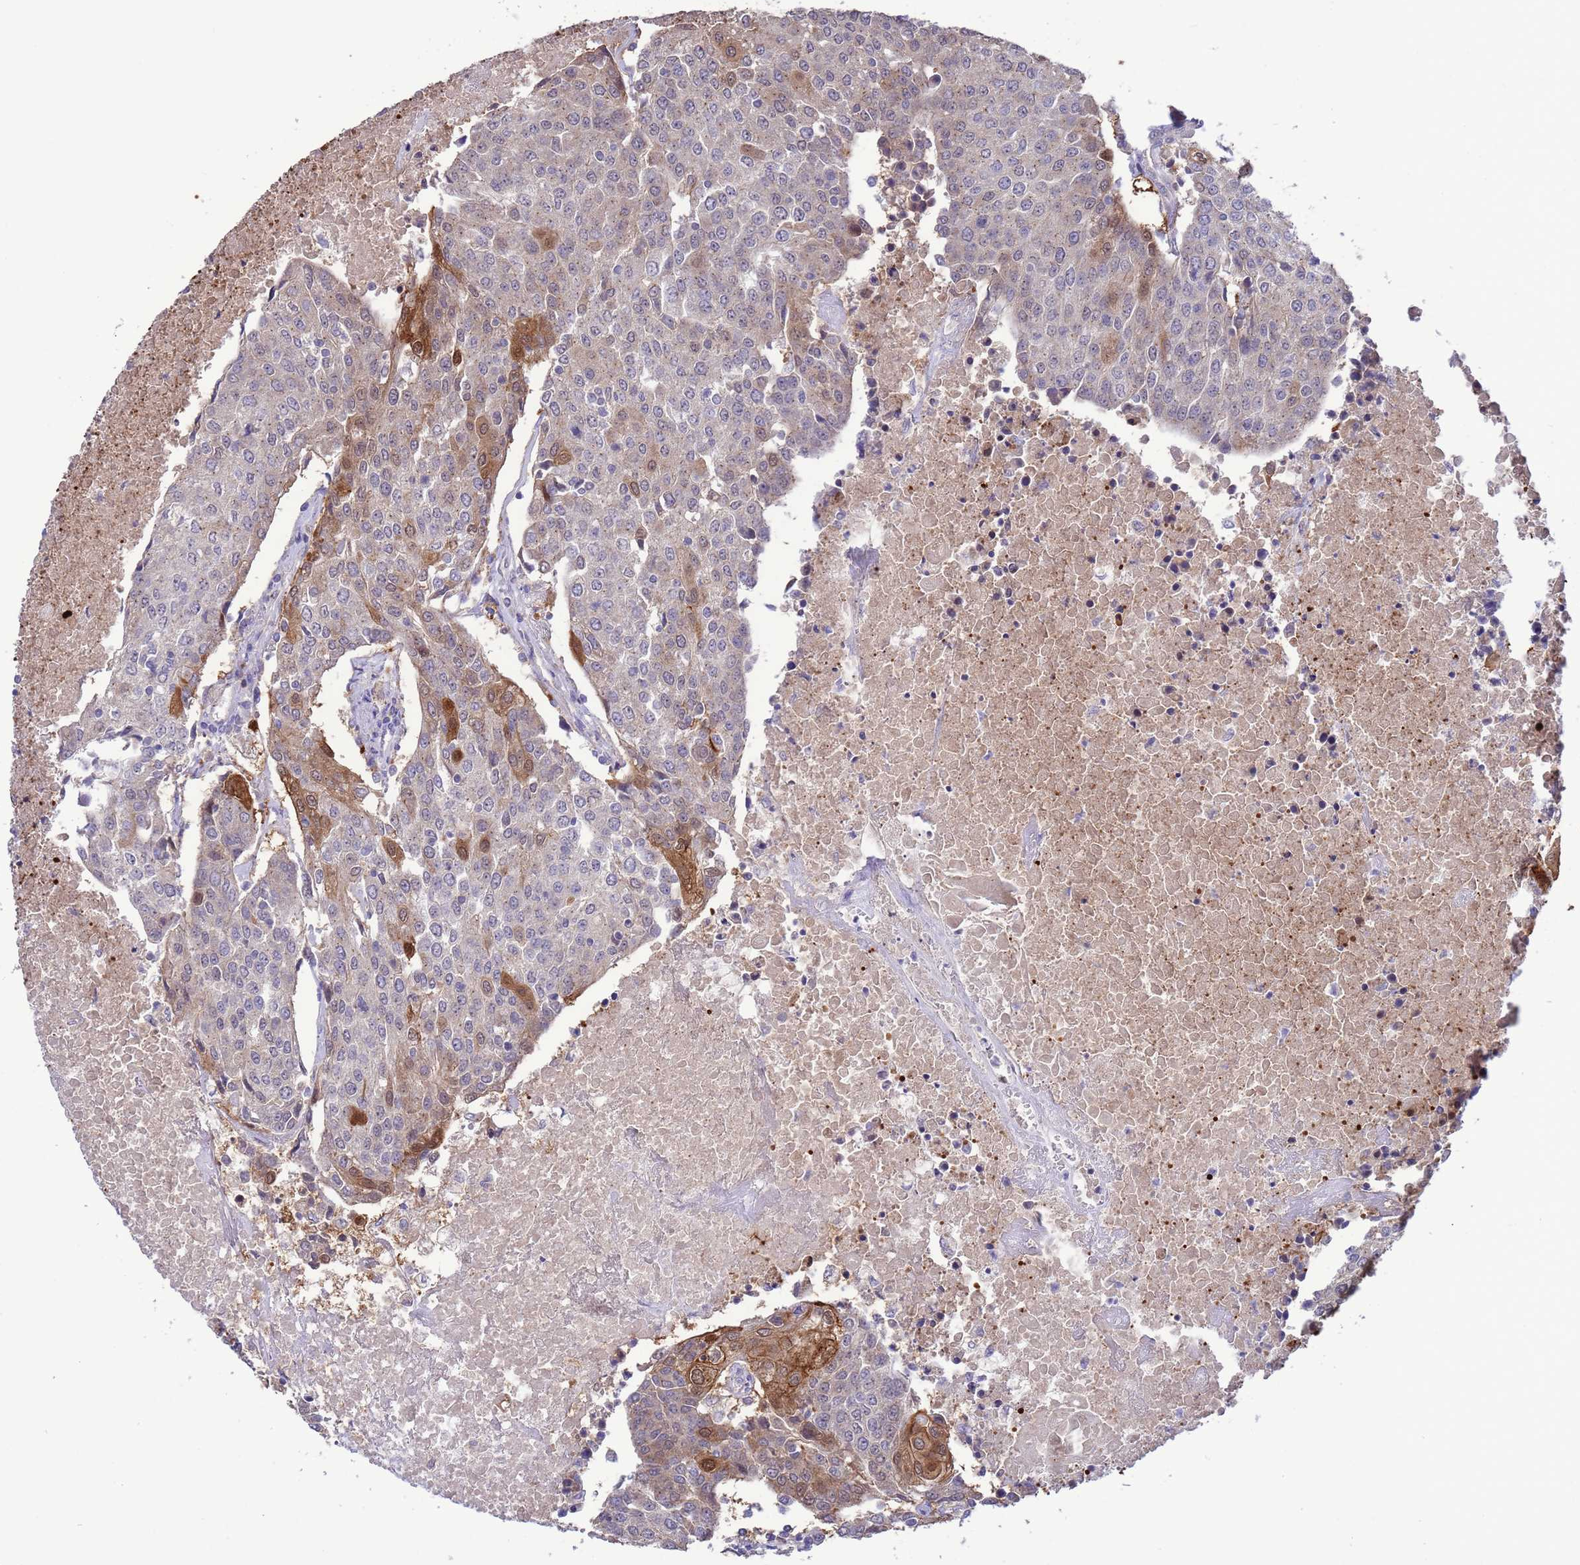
{"staining": {"intensity": "moderate", "quantity": "<25%", "location": "cytoplasmic/membranous,nuclear"}, "tissue": "urothelial cancer", "cell_type": "Tumor cells", "image_type": "cancer", "snomed": [{"axis": "morphology", "description": "Urothelial carcinoma, High grade"}, {"axis": "topography", "description": "Urinary bladder"}], "caption": "Approximately <25% of tumor cells in high-grade urothelial carcinoma reveal moderate cytoplasmic/membranous and nuclear protein positivity as visualized by brown immunohistochemical staining.", "gene": "GJA10", "patient": {"sex": "female", "age": 85}}